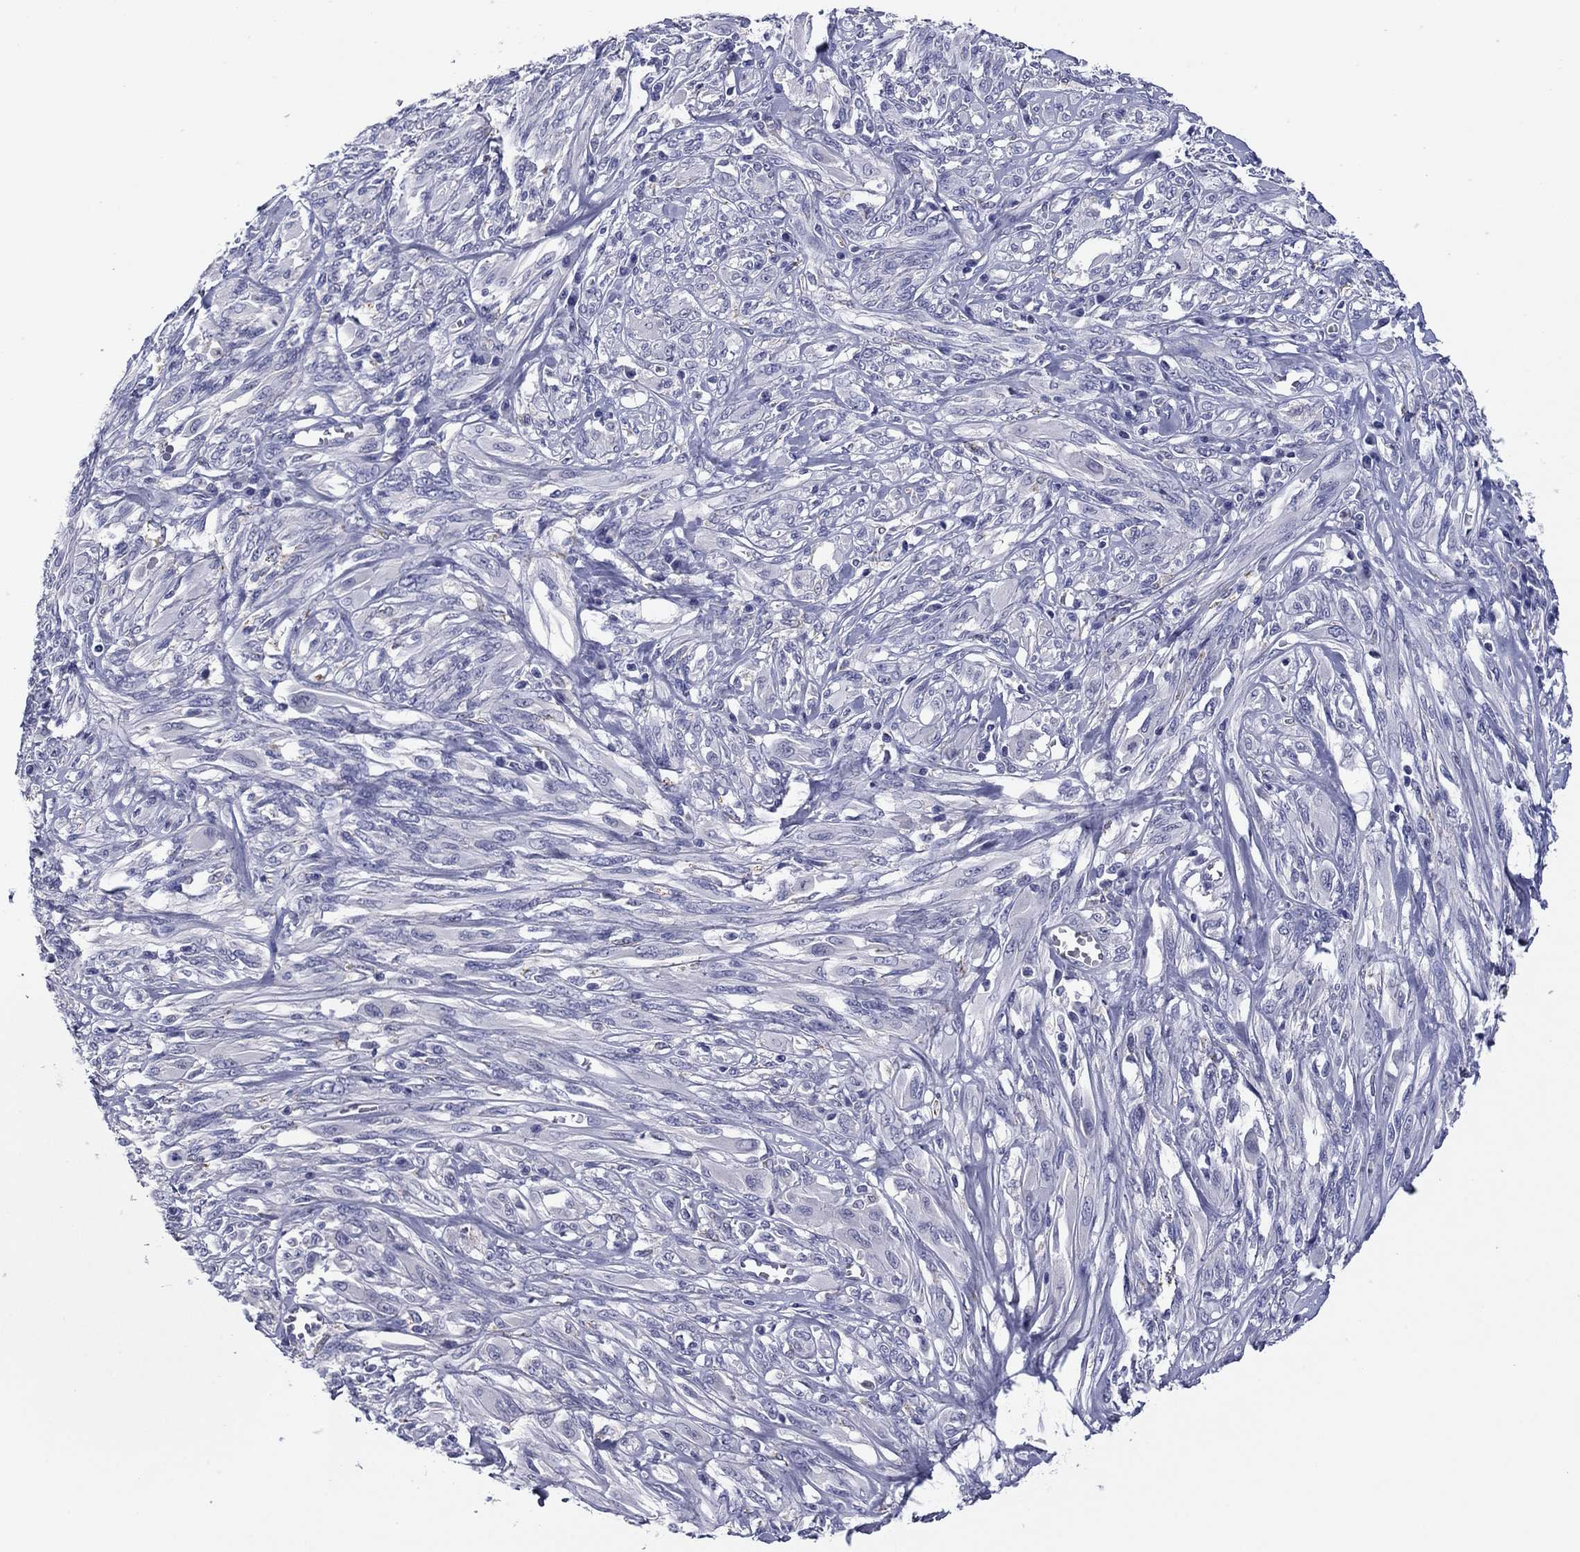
{"staining": {"intensity": "negative", "quantity": "none", "location": "none"}, "tissue": "melanoma", "cell_type": "Tumor cells", "image_type": "cancer", "snomed": [{"axis": "morphology", "description": "Malignant melanoma, NOS"}, {"axis": "topography", "description": "Skin"}], "caption": "This is an immunohistochemistry (IHC) micrograph of melanoma. There is no staining in tumor cells.", "gene": "TCFL5", "patient": {"sex": "female", "age": 91}}